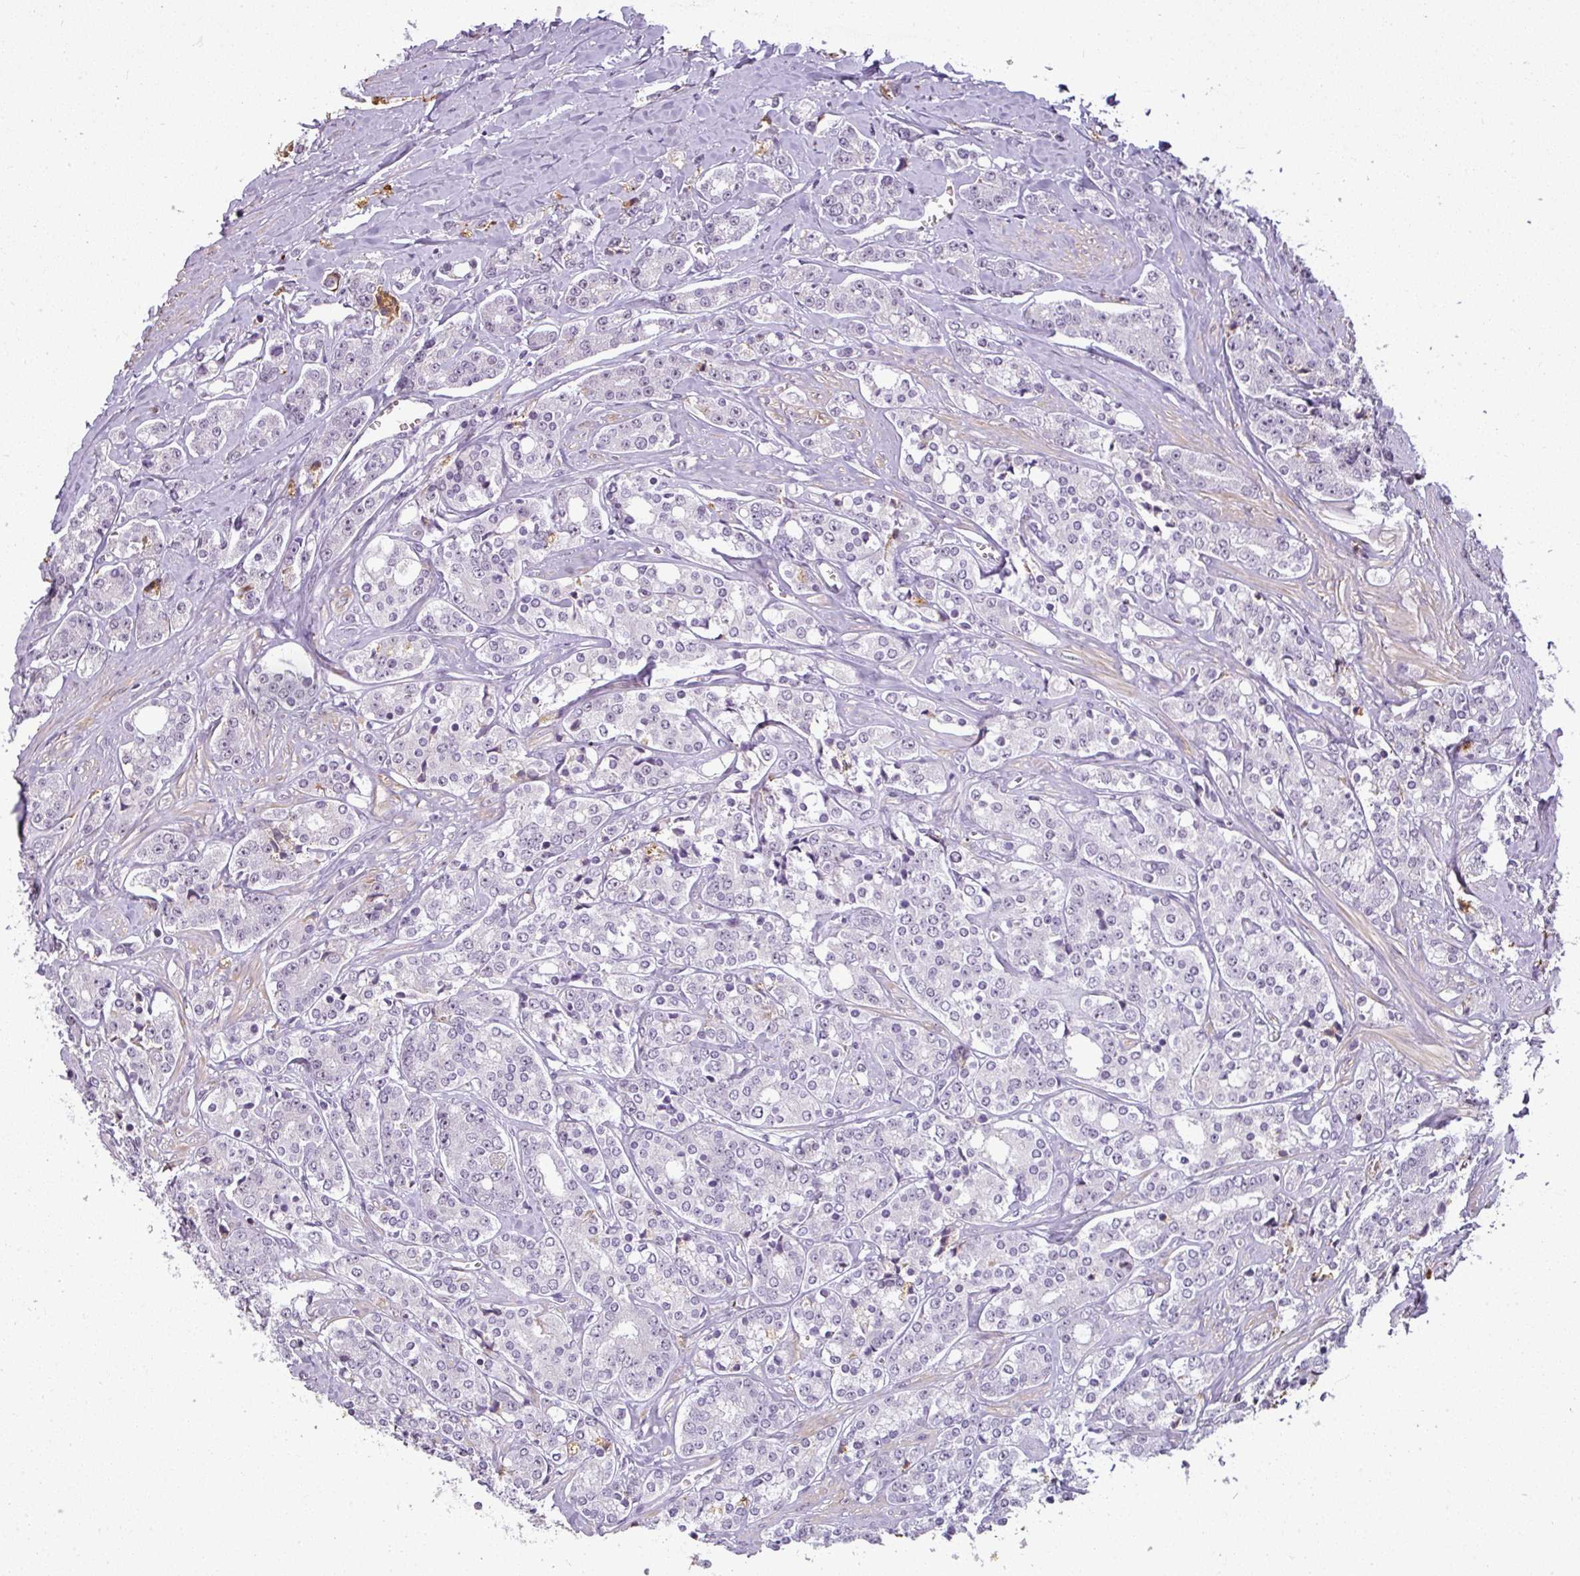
{"staining": {"intensity": "negative", "quantity": "none", "location": "none"}, "tissue": "prostate cancer", "cell_type": "Tumor cells", "image_type": "cancer", "snomed": [{"axis": "morphology", "description": "Adenocarcinoma, High grade"}, {"axis": "topography", "description": "Prostate"}], "caption": "Histopathology image shows no significant protein expression in tumor cells of prostate cancer (high-grade adenocarcinoma).", "gene": "APOC1", "patient": {"sex": "male", "age": 62}}